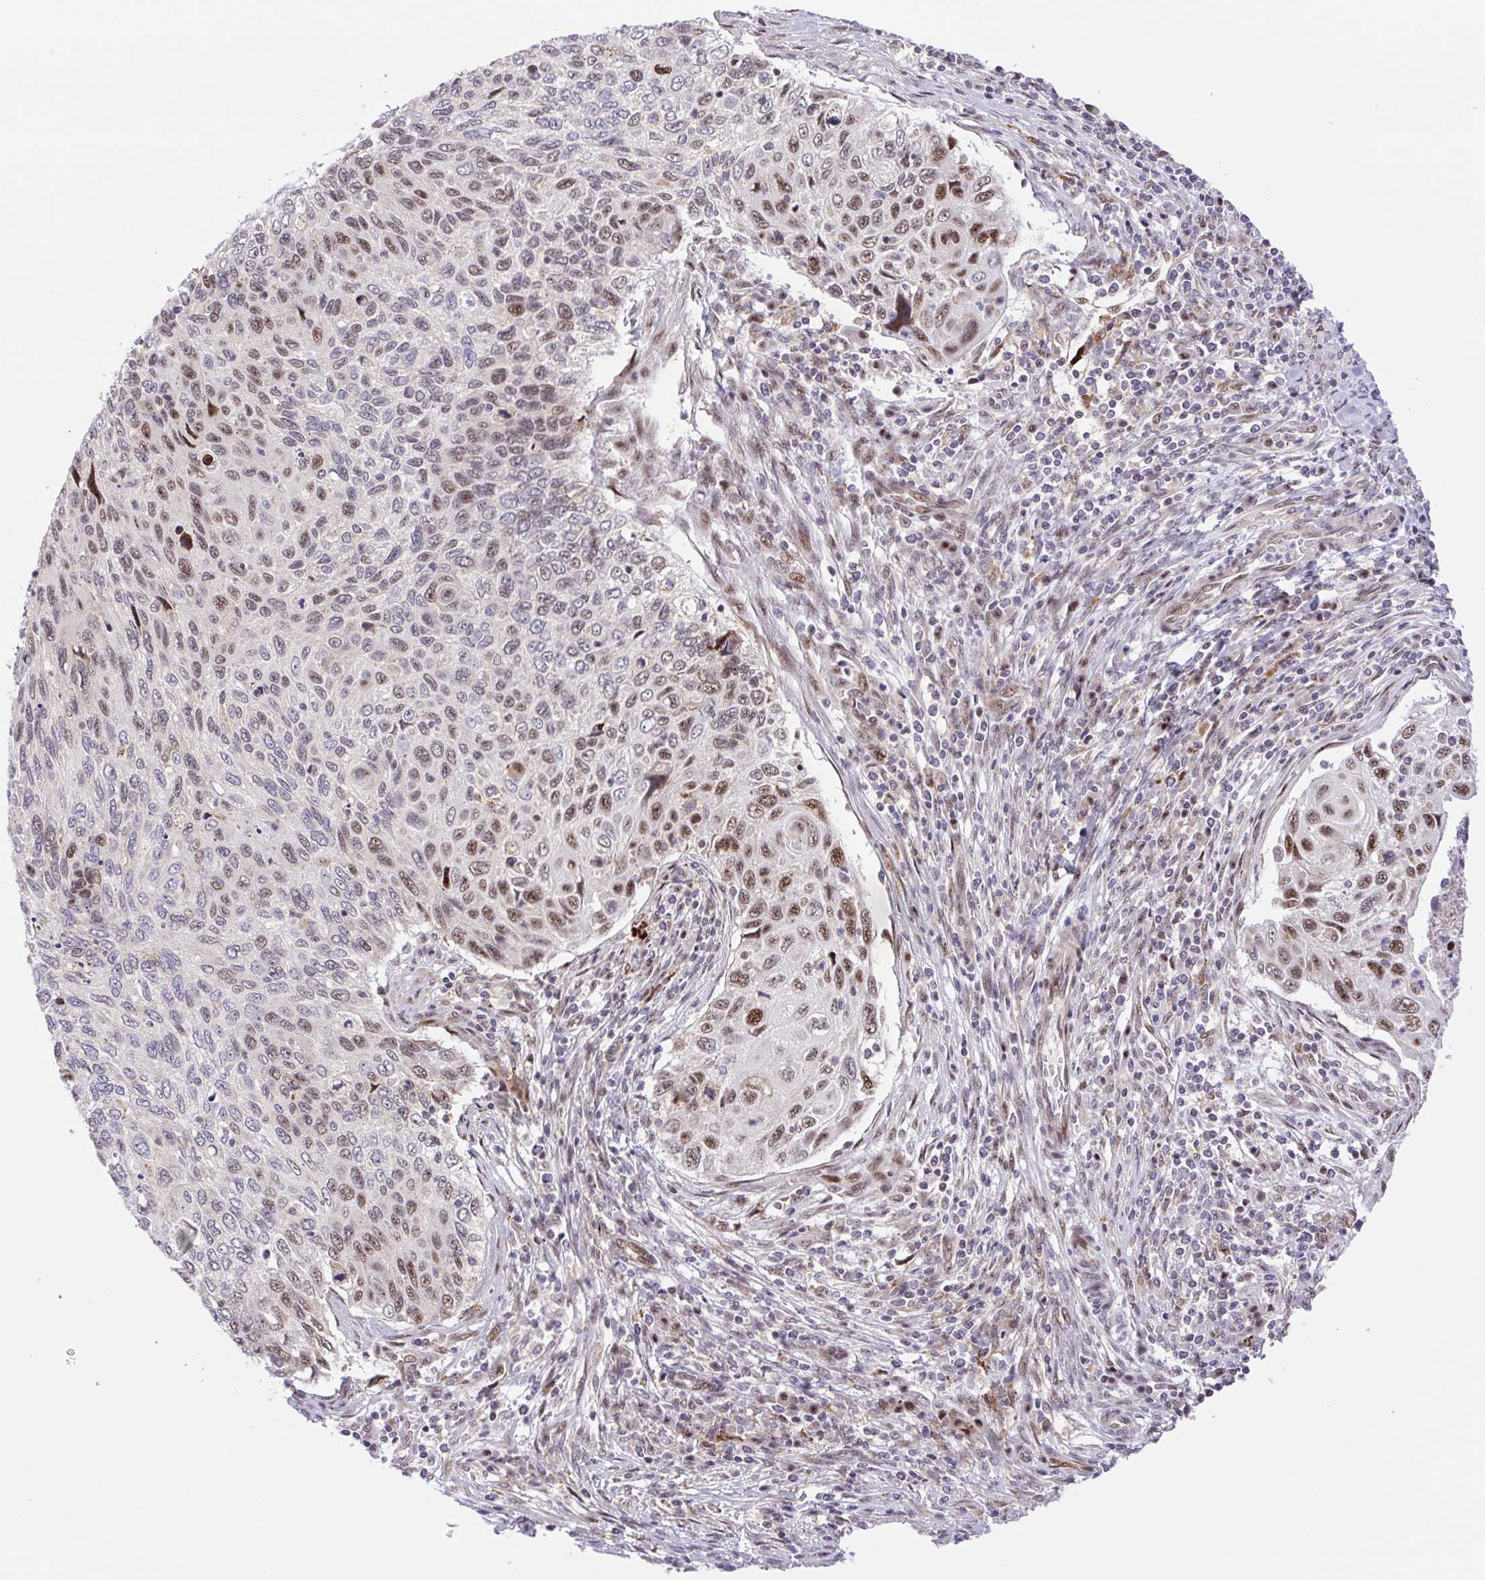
{"staining": {"intensity": "moderate", "quantity": "25%-75%", "location": "nuclear"}, "tissue": "cervical cancer", "cell_type": "Tumor cells", "image_type": "cancer", "snomed": [{"axis": "morphology", "description": "Squamous cell carcinoma, NOS"}, {"axis": "topography", "description": "Cervix"}], "caption": "This image shows IHC staining of squamous cell carcinoma (cervical), with medium moderate nuclear expression in approximately 25%-75% of tumor cells.", "gene": "ERG", "patient": {"sex": "female", "age": 70}}